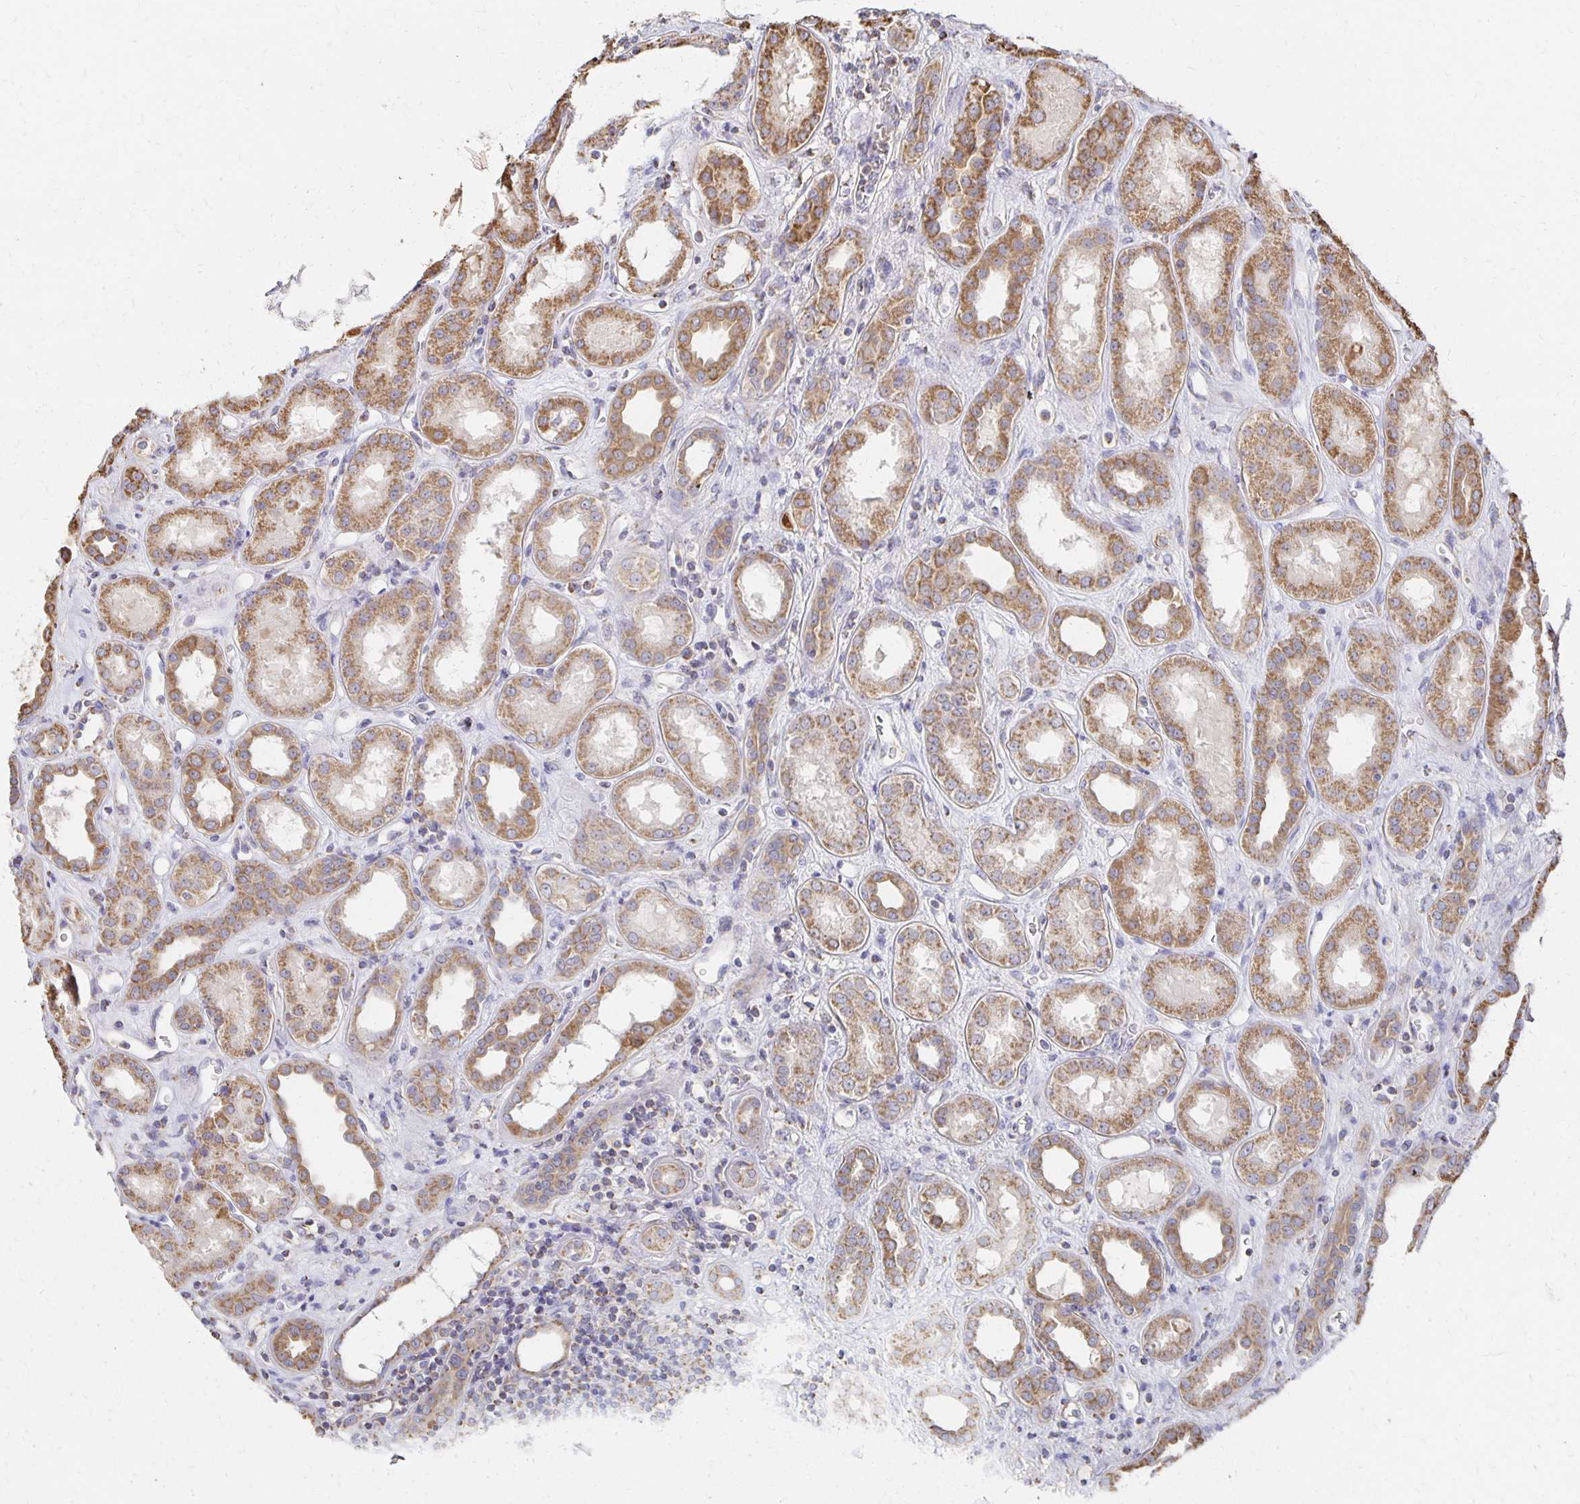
{"staining": {"intensity": "negative", "quantity": "none", "location": "none"}, "tissue": "kidney", "cell_type": "Cells in glomeruli", "image_type": "normal", "snomed": [{"axis": "morphology", "description": "Normal tissue, NOS"}, {"axis": "topography", "description": "Kidney"}], "caption": "This is a micrograph of immunohistochemistry (IHC) staining of benign kidney, which shows no expression in cells in glomeruli.", "gene": "NKX2", "patient": {"sex": "male", "age": 59}}